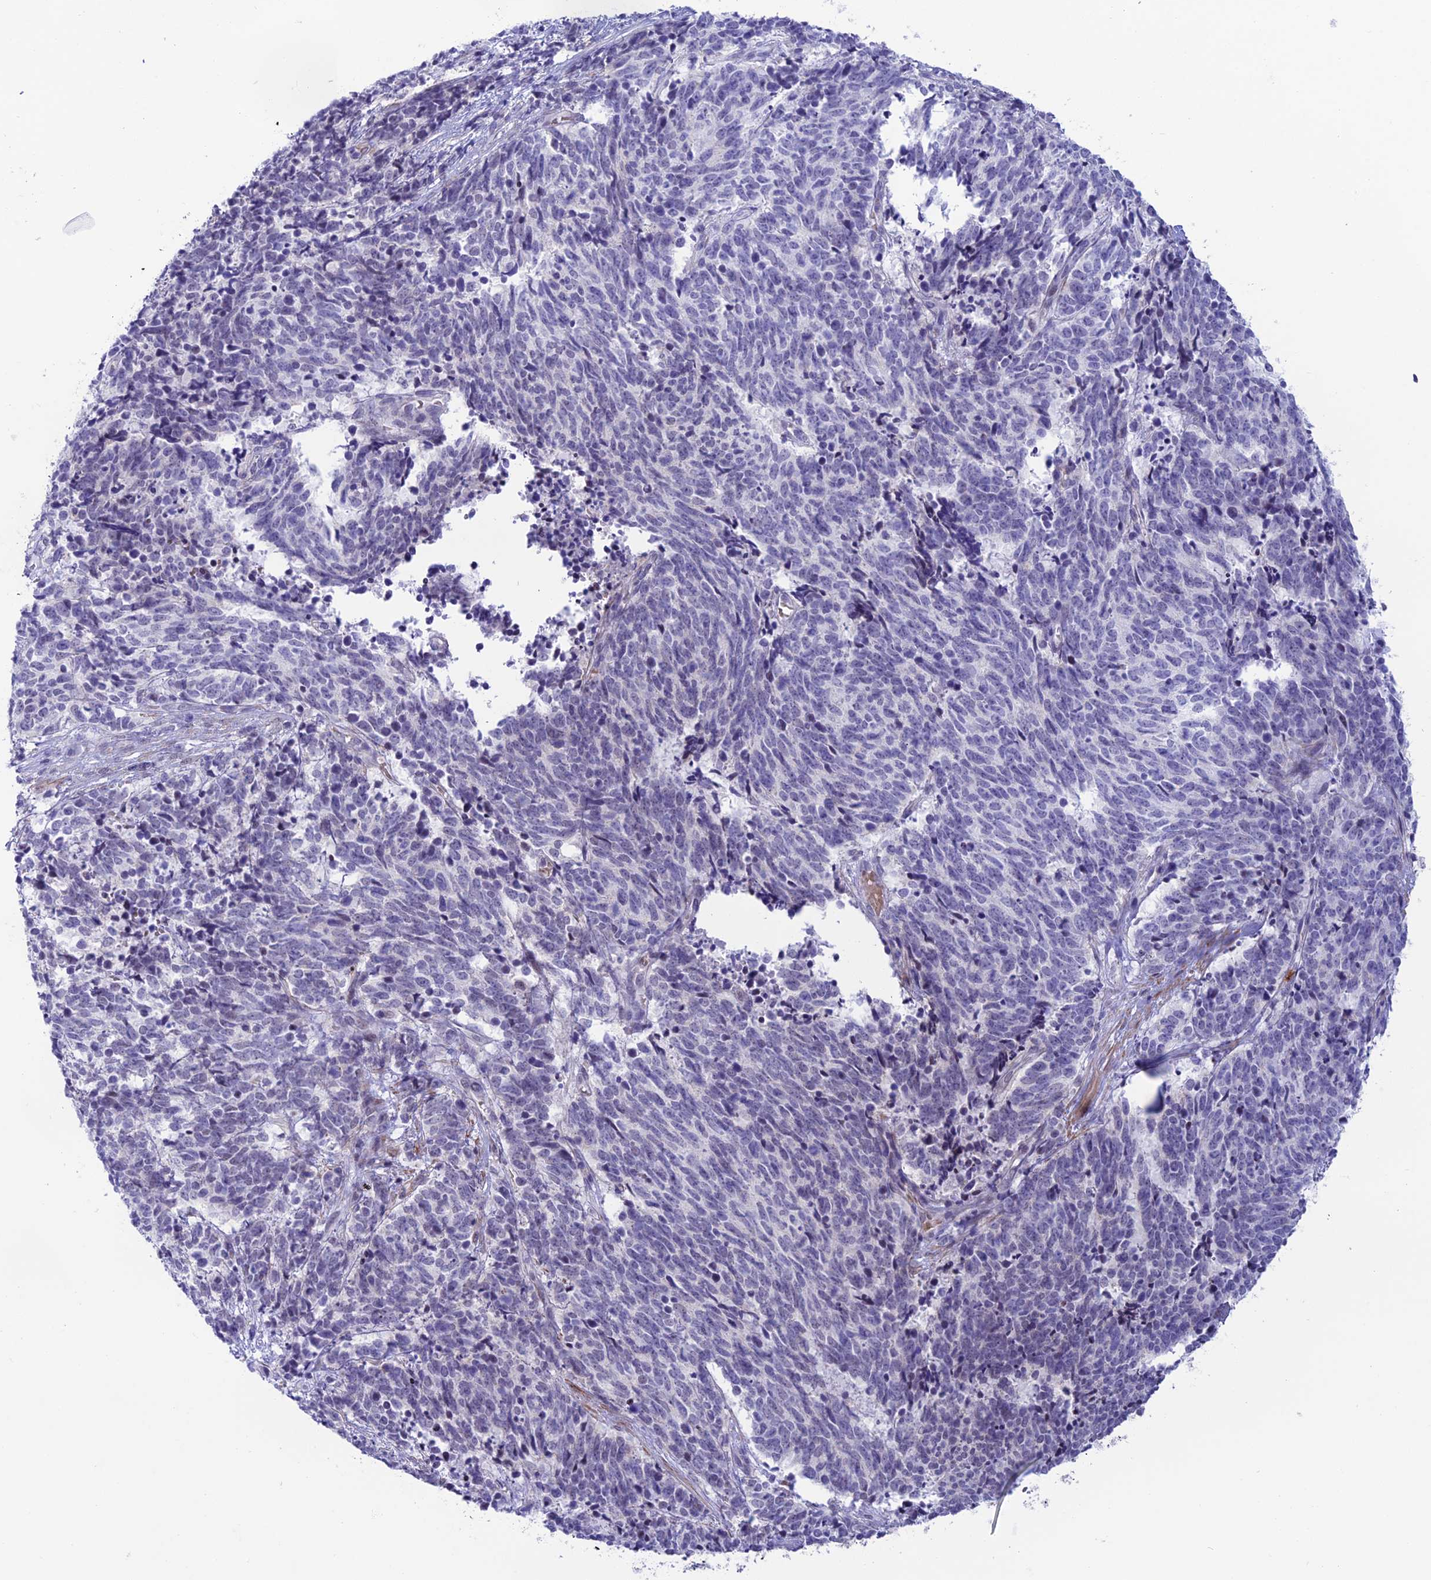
{"staining": {"intensity": "negative", "quantity": "none", "location": "none"}, "tissue": "cervical cancer", "cell_type": "Tumor cells", "image_type": "cancer", "snomed": [{"axis": "morphology", "description": "Squamous cell carcinoma, NOS"}, {"axis": "topography", "description": "Cervix"}], "caption": "Immunohistochemistry (IHC) of squamous cell carcinoma (cervical) displays no expression in tumor cells.", "gene": "COL6A6", "patient": {"sex": "female", "age": 29}}